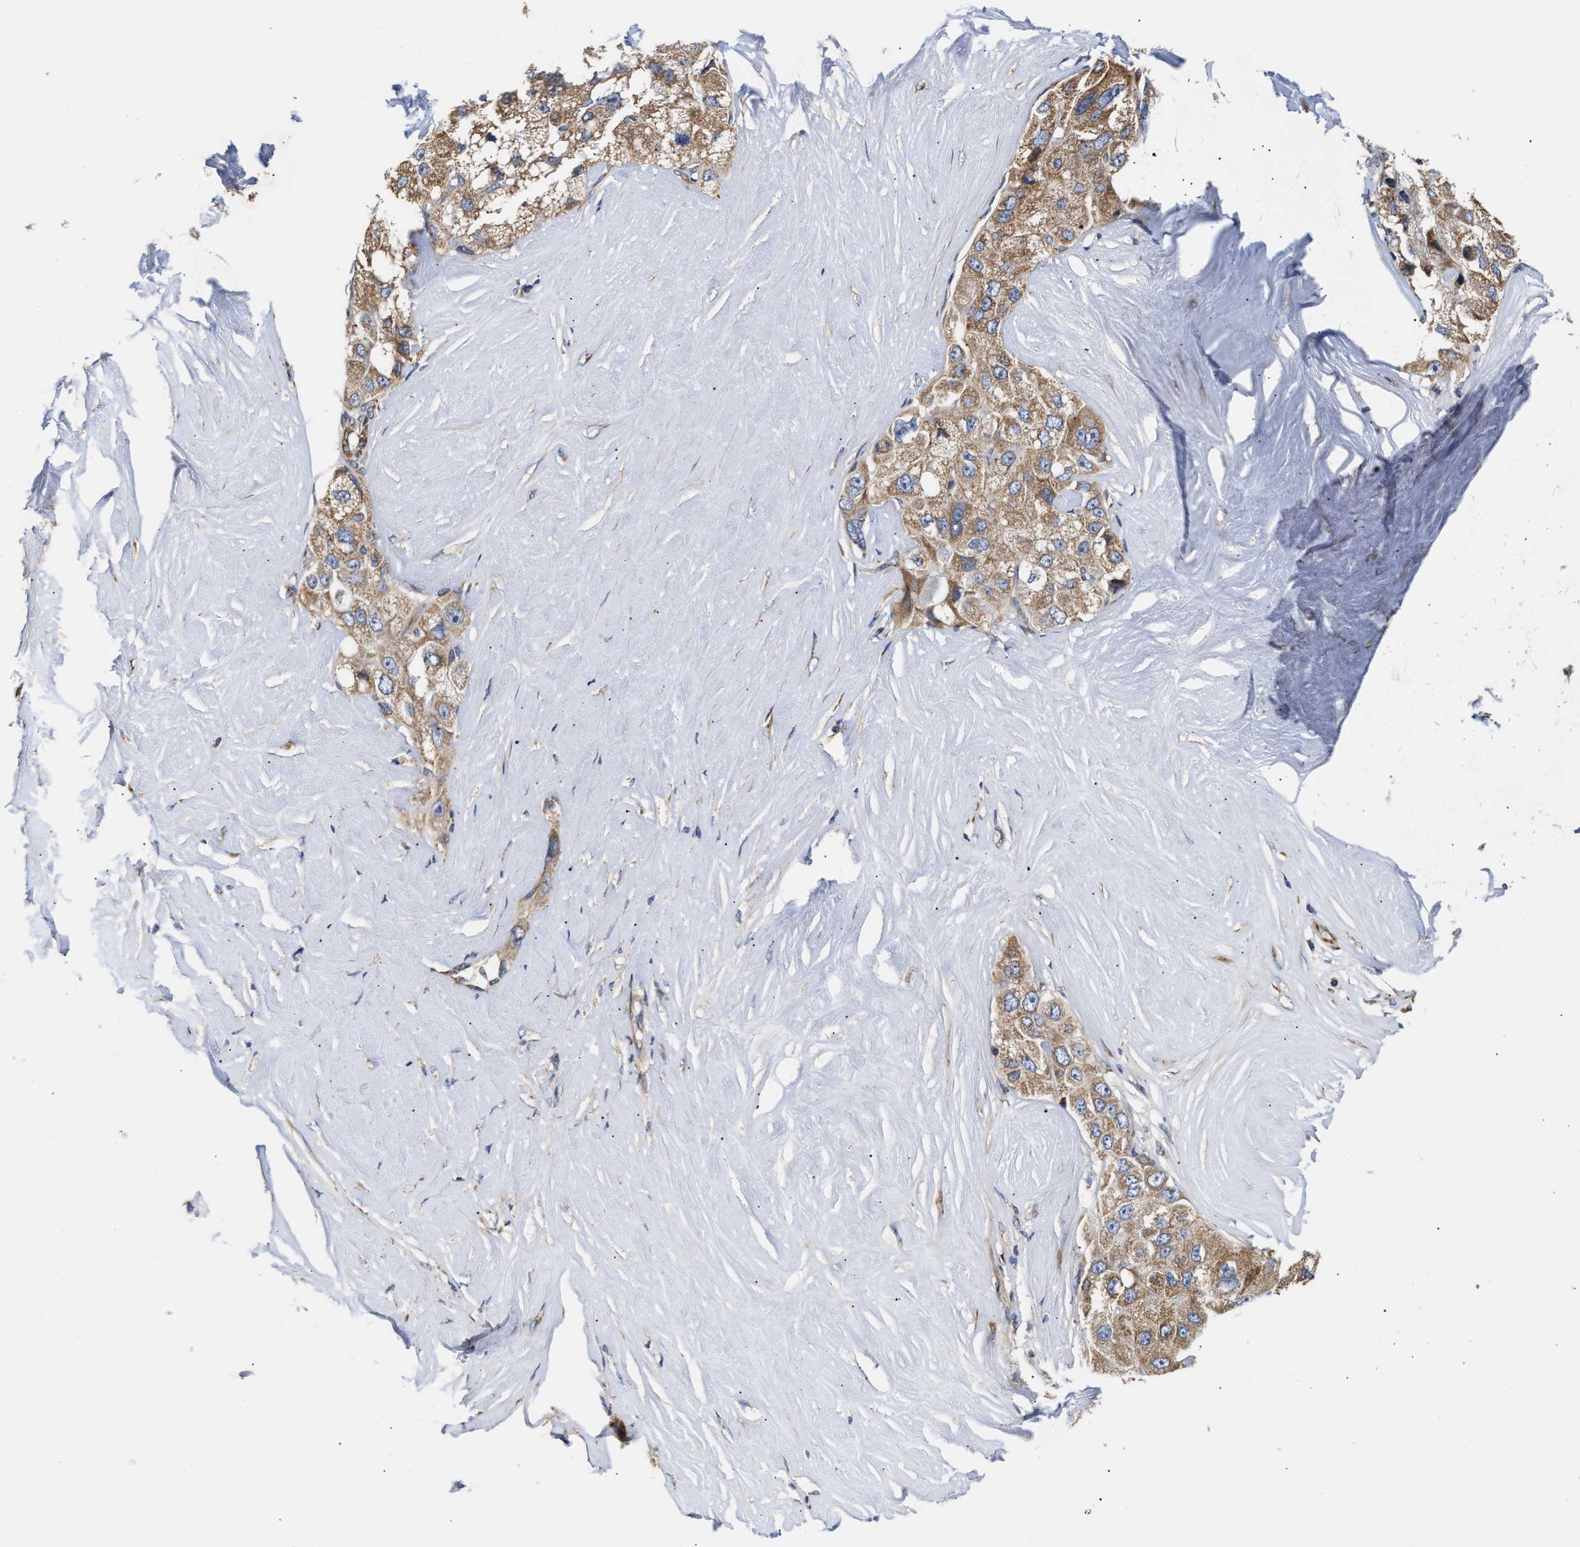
{"staining": {"intensity": "moderate", "quantity": ">75%", "location": "cytoplasmic/membranous"}, "tissue": "liver cancer", "cell_type": "Tumor cells", "image_type": "cancer", "snomed": [{"axis": "morphology", "description": "Carcinoma, Hepatocellular, NOS"}, {"axis": "topography", "description": "Liver"}], "caption": "A micrograph of hepatocellular carcinoma (liver) stained for a protein demonstrates moderate cytoplasmic/membranous brown staining in tumor cells.", "gene": "MALSU1", "patient": {"sex": "male", "age": 80}}